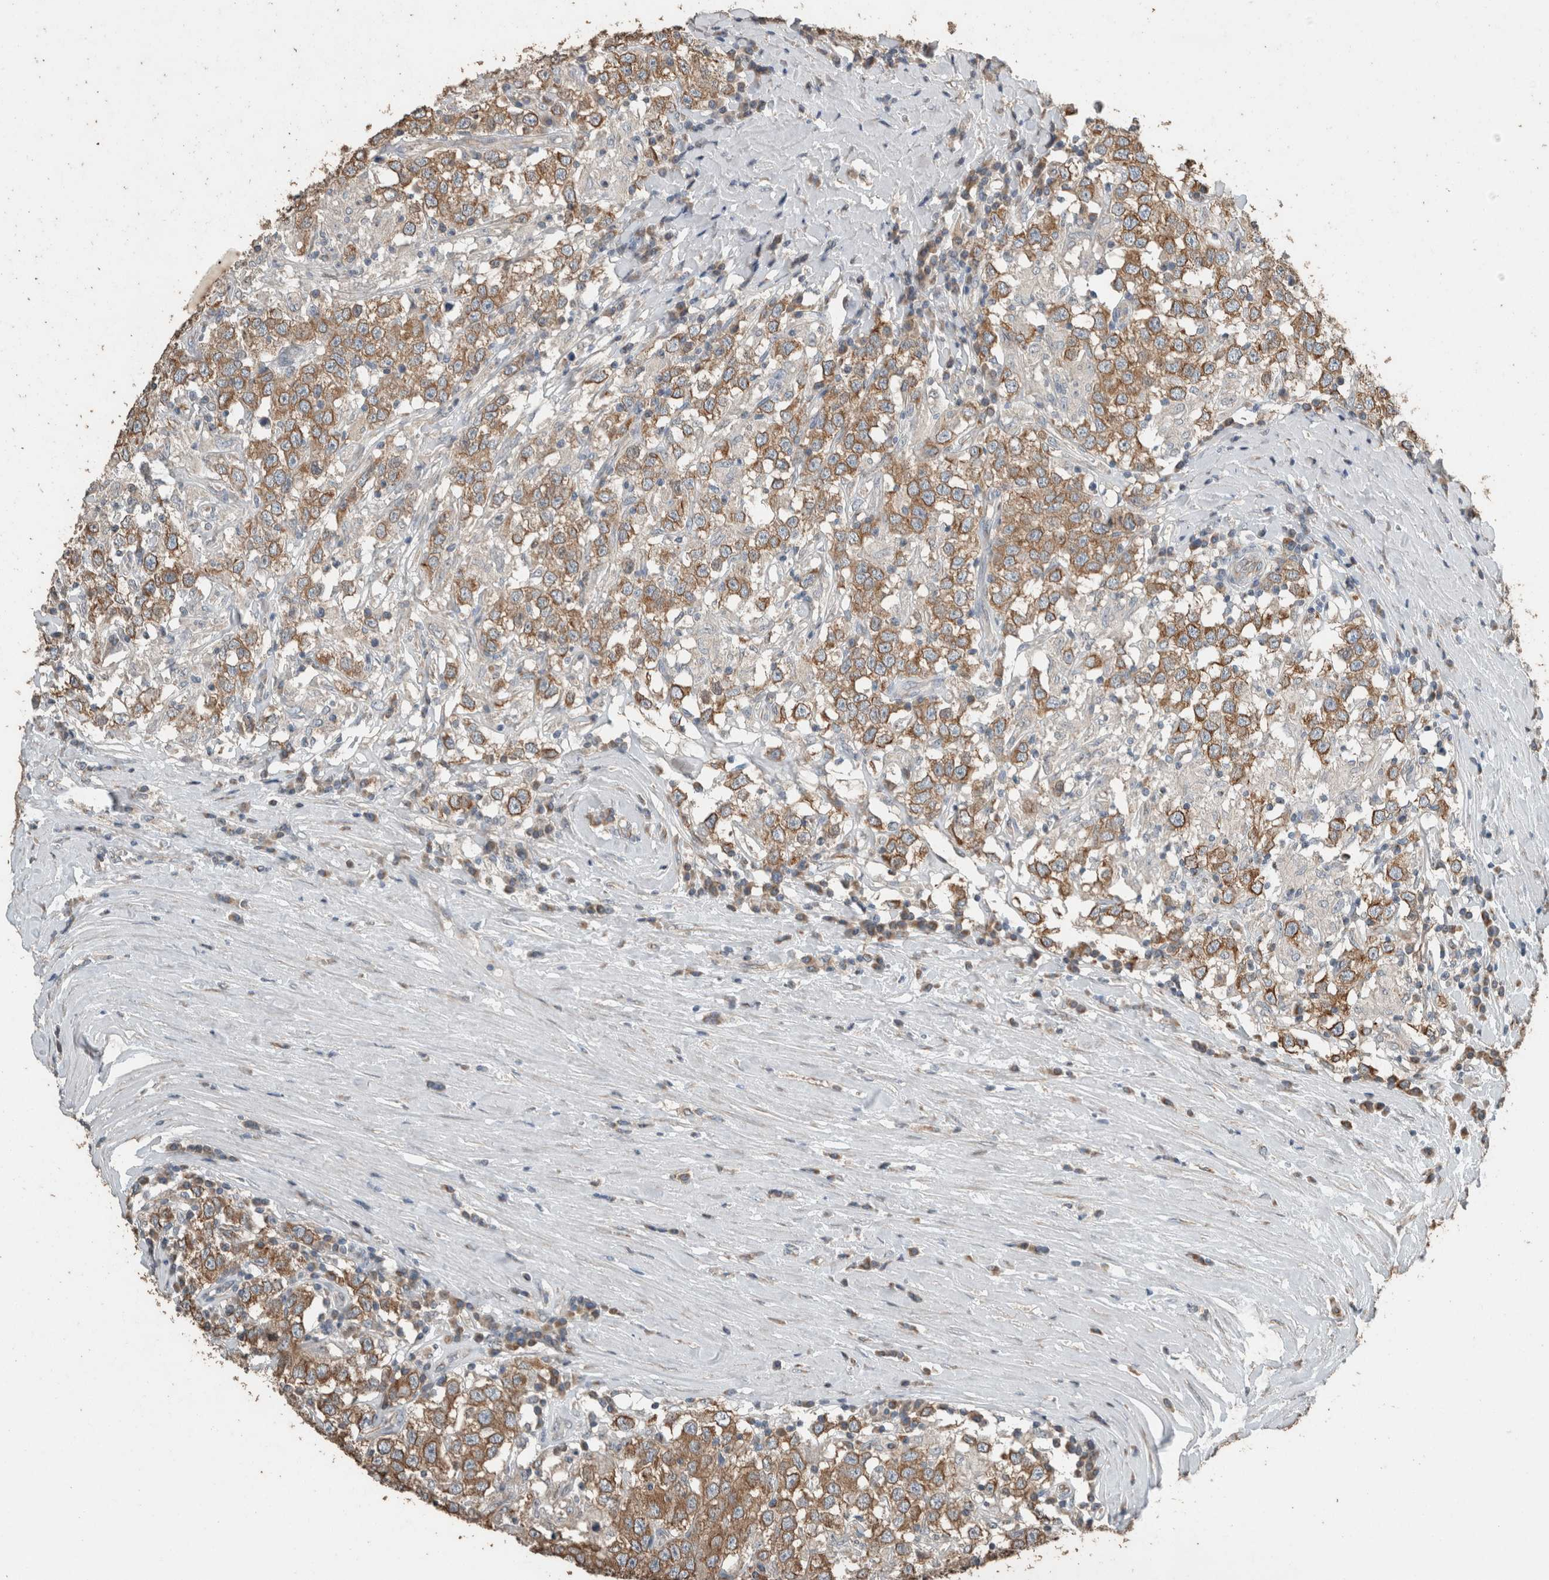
{"staining": {"intensity": "moderate", "quantity": ">75%", "location": "cytoplasmic/membranous"}, "tissue": "testis cancer", "cell_type": "Tumor cells", "image_type": "cancer", "snomed": [{"axis": "morphology", "description": "Seminoma, NOS"}, {"axis": "topography", "description": "Testis"}], "caption": "IHC micrograph of testis cancer stained for a protein (brown), which exhibits medium levels of moderate cytoplasmic/membranous expression in about >75% of tumor cells.", "gene": "ACVR2B", "patient": {"sex": "male", "age": 41}}